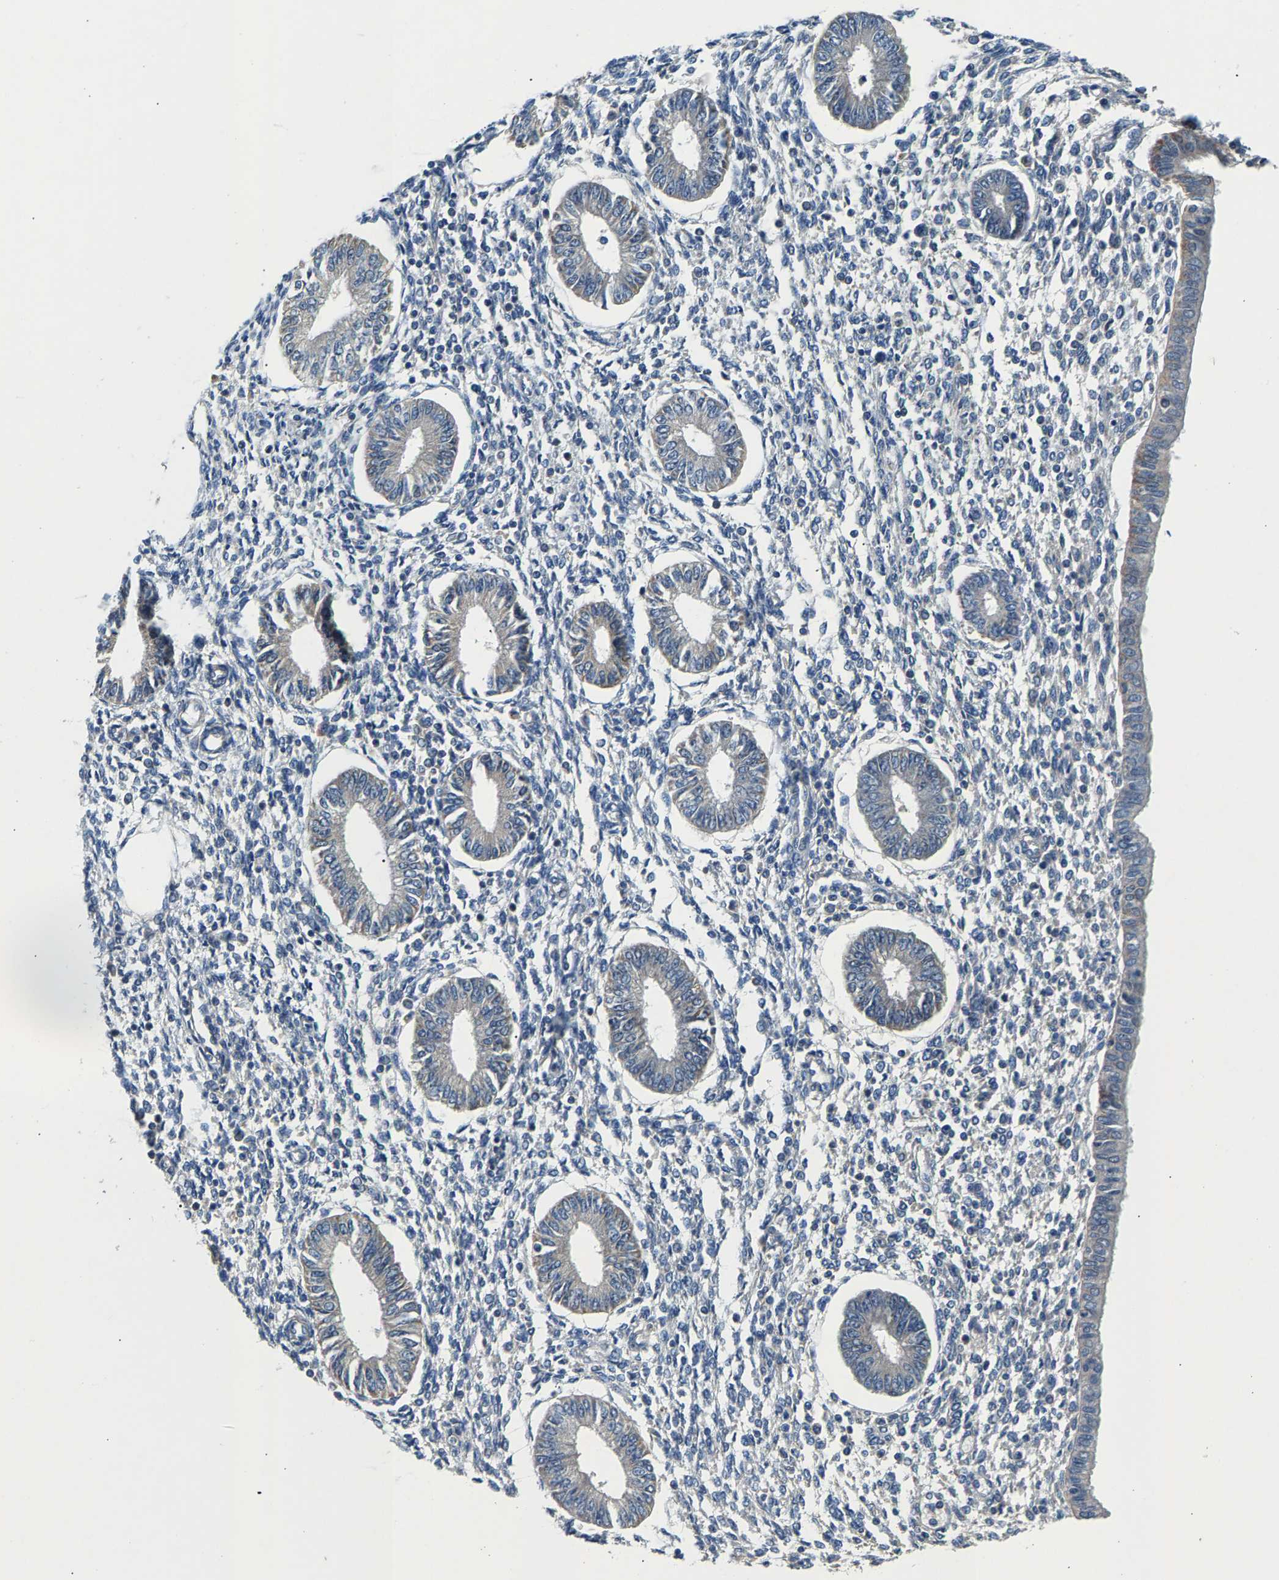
{"staining": {"intensity": "weak", "quantity": "<25%", "location": "cytoplasmic/membranous"}, "tissue": "endometrium", "cell_type": "Cells in endometrial stroma", "image_type": "normal", "snomed": [{"axis": "morphology", "description": "Normal tissue, NOS"}, {"axis": "topography", "description": "Endometrium"}], "caption": "This is a photomicrograph of immunohistochemistry (IHC) staining of normal endometrium, which shows no staining in cells in endometrial stroma.", "gene": "NT5C", "patient": {"sex": "female", "age": 50}}